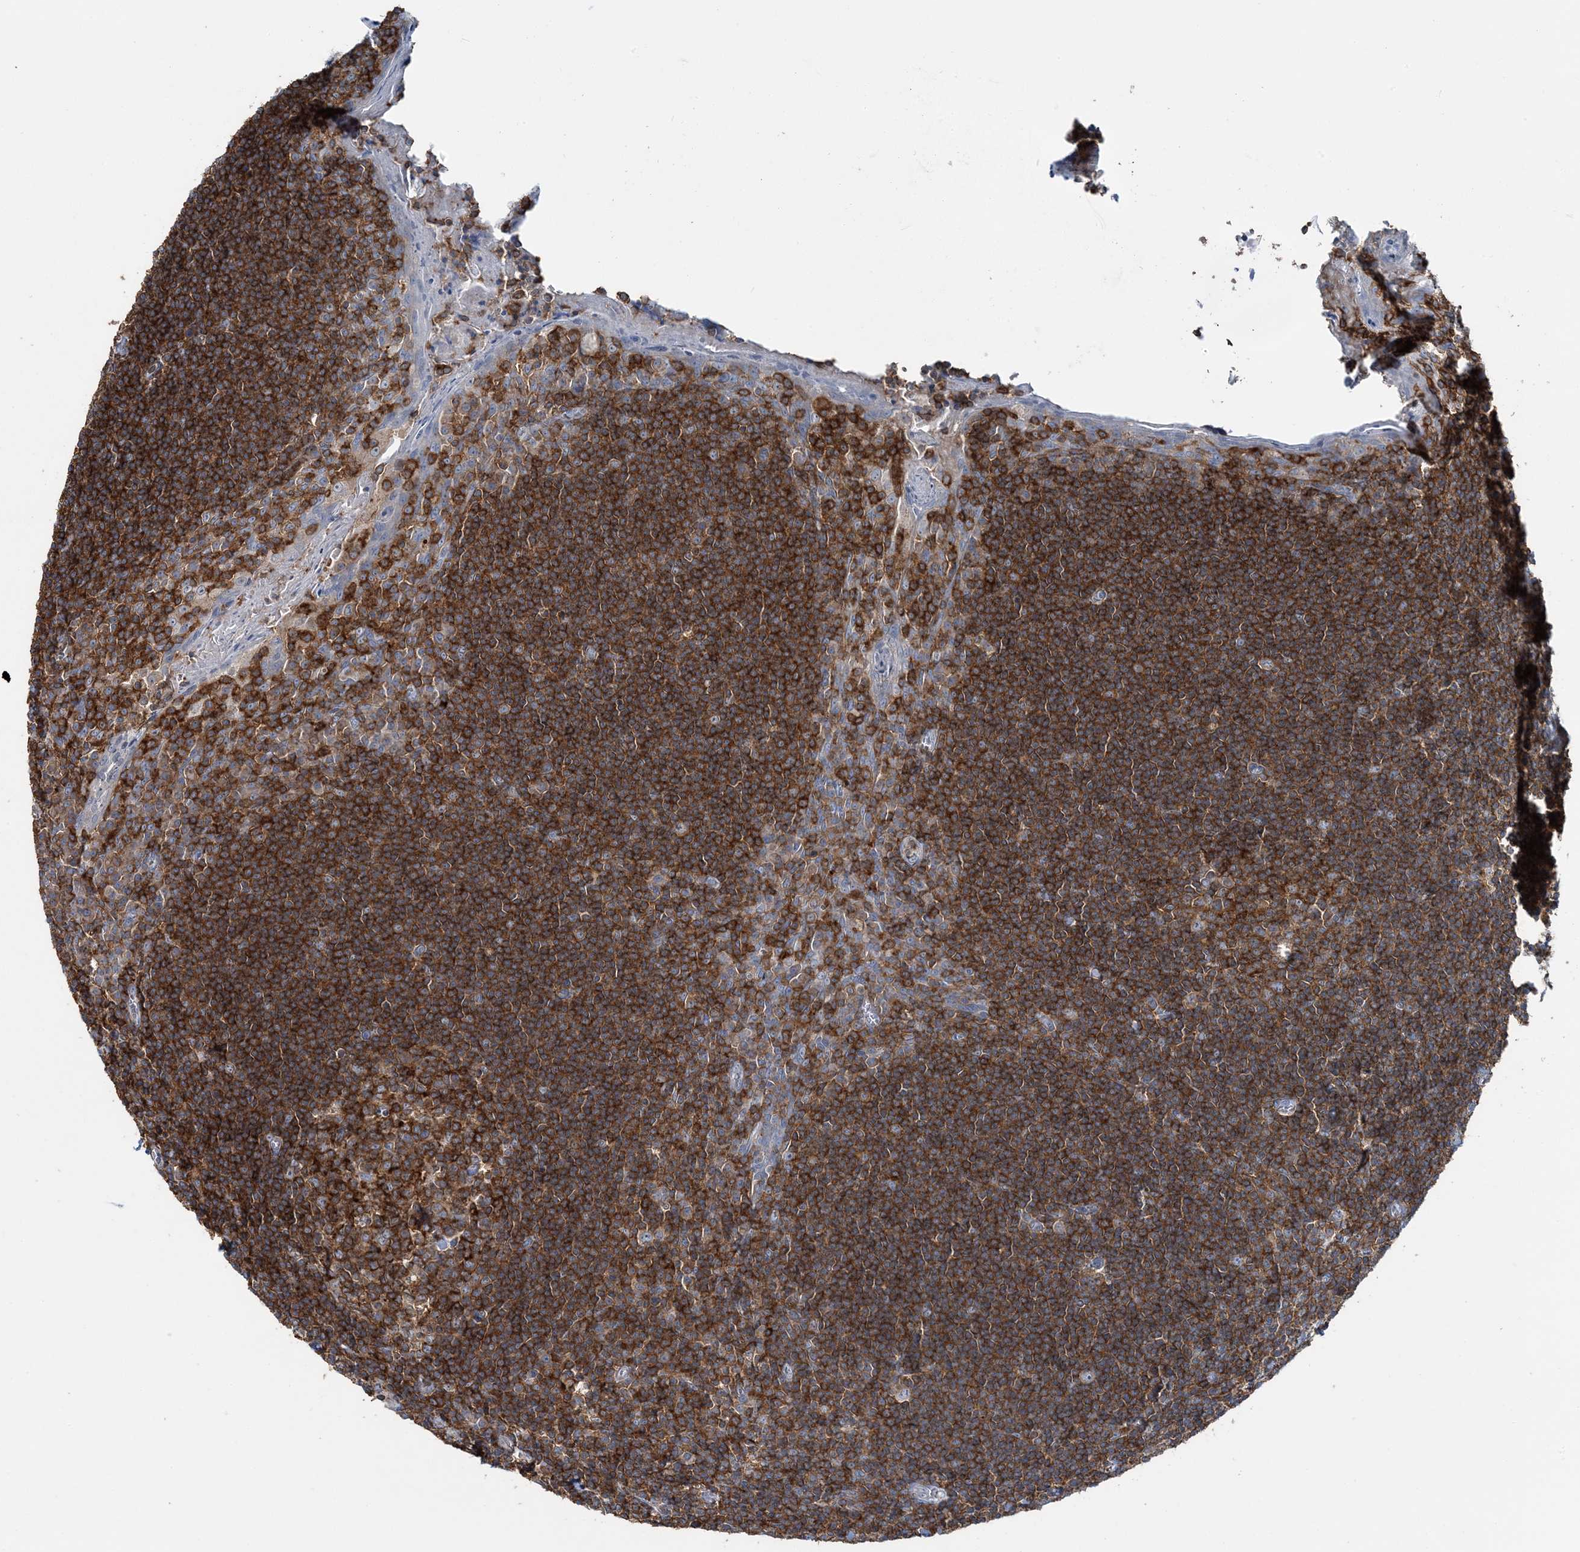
{"staining": {"intensity": "strong", "quantity": ">75%", "location": "cytoplasmic/membranous"}, "tissue": "tonsil", "cell_type": "Germinal center cells", "image_type": "normal", "snomed": [{"axis": "morphology", "description": "Normal tissue, NOS"}, {"axis": "topography", "description": "Tonsil"}], "caption": "Brown immunohistochemical staining in normal tonsil shows strong cytoplasmic/membranous expression in approximately >75% of germinal center cells. The staining is performed using DAB brown chromogen to label protein expression. The nuclei are counter-stained blue using hematoxylin.", "gene": "TMLHE", "patient": {"sex": "male", "age": 27}}